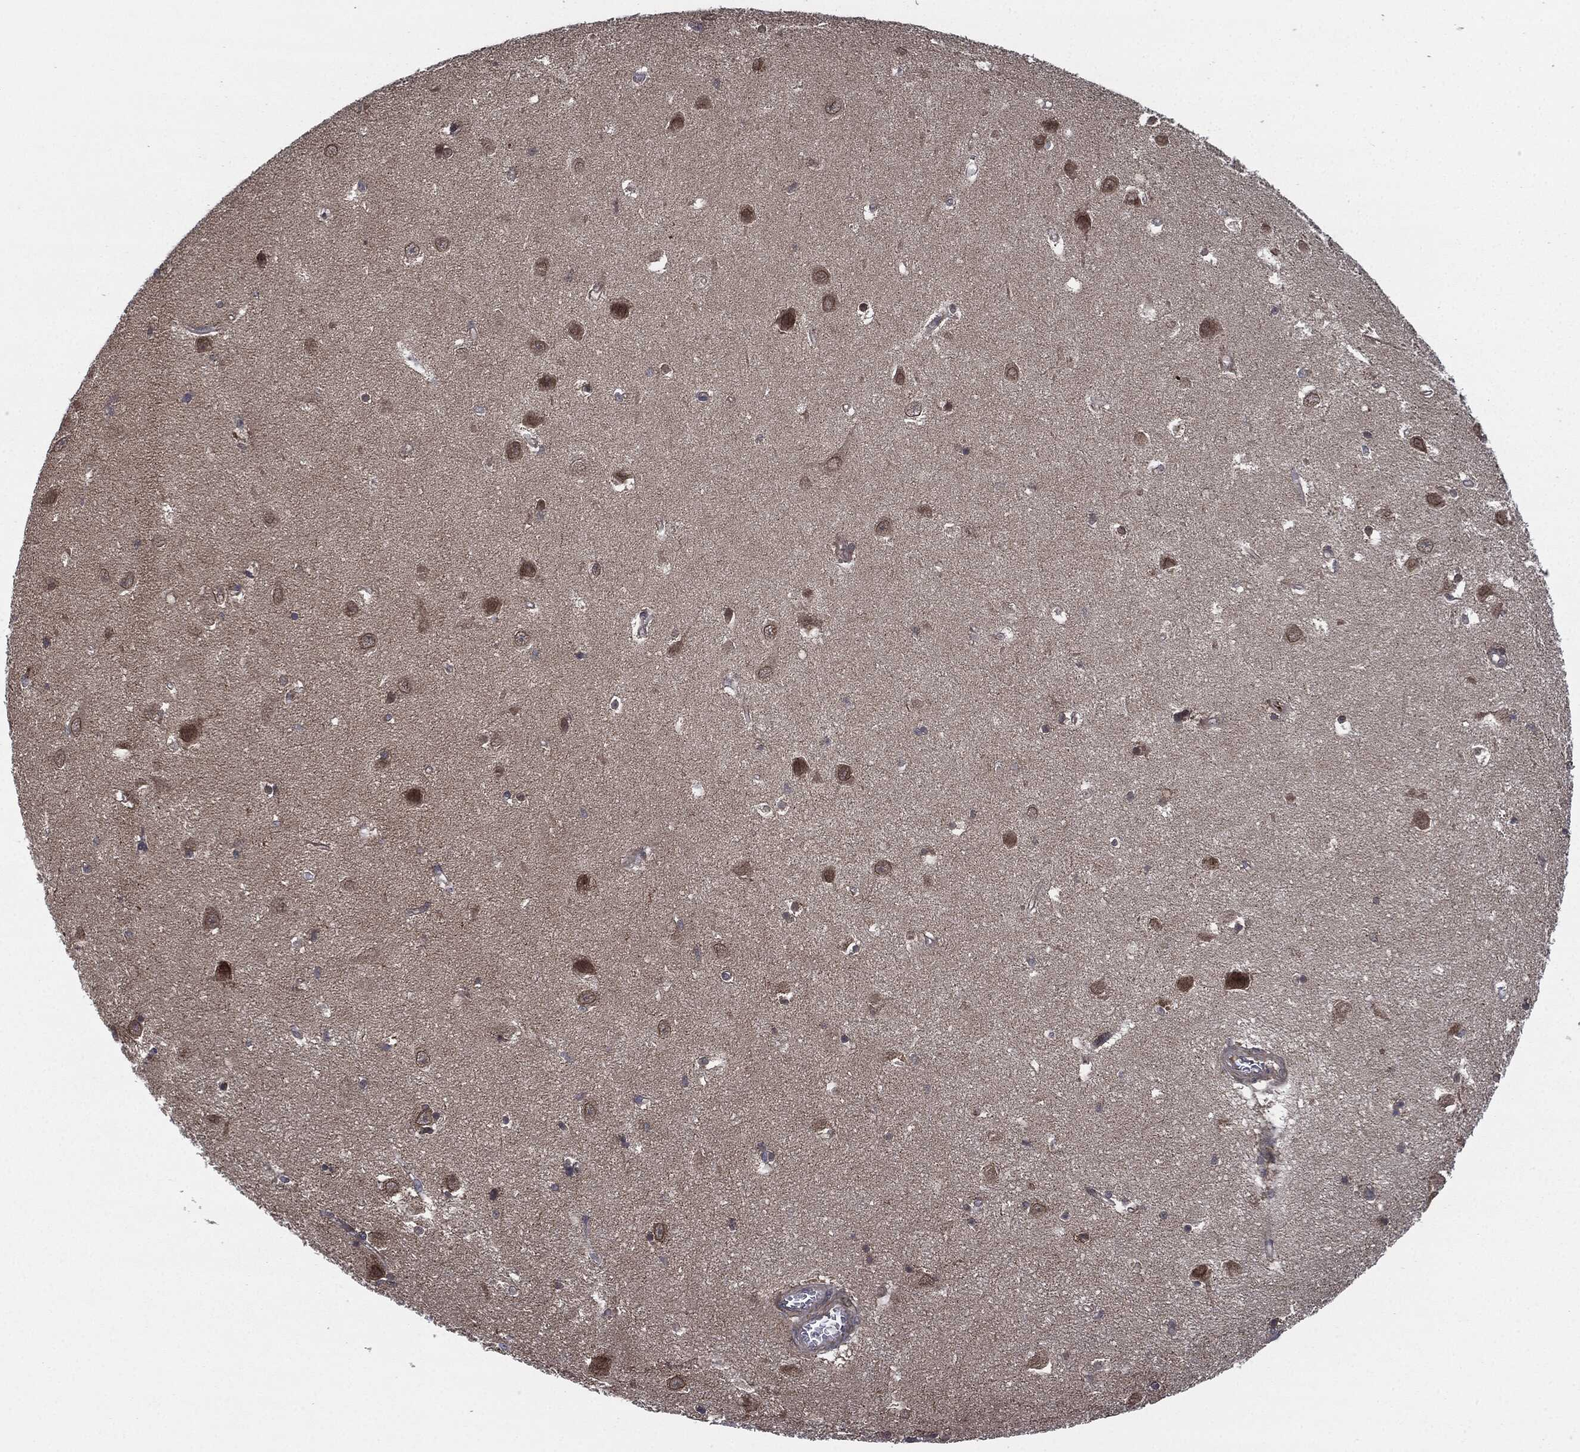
{"staining": {"intensity": "moderate", "quantity": "<25%", "location": "cytoplasmic/membranous"}, "tissue": "hippocampus", "cell_type": "Glial cells", "image_type": "normal", "snomed": [{"axis": "morphology", "description": "Normal tissue, NOS"}, {"axis": "topography", "description": "Hippocampus"}], "caption": "Immunohistochemistry (IHC) histopathology image of normal hippocampus stained for a protein (brown), which shows low levels of moderate cytoplasmic/membranous staining in about <25% of glial cells.", "gene": "UBR1", "patient": {"sex": "female", "age": 64}}